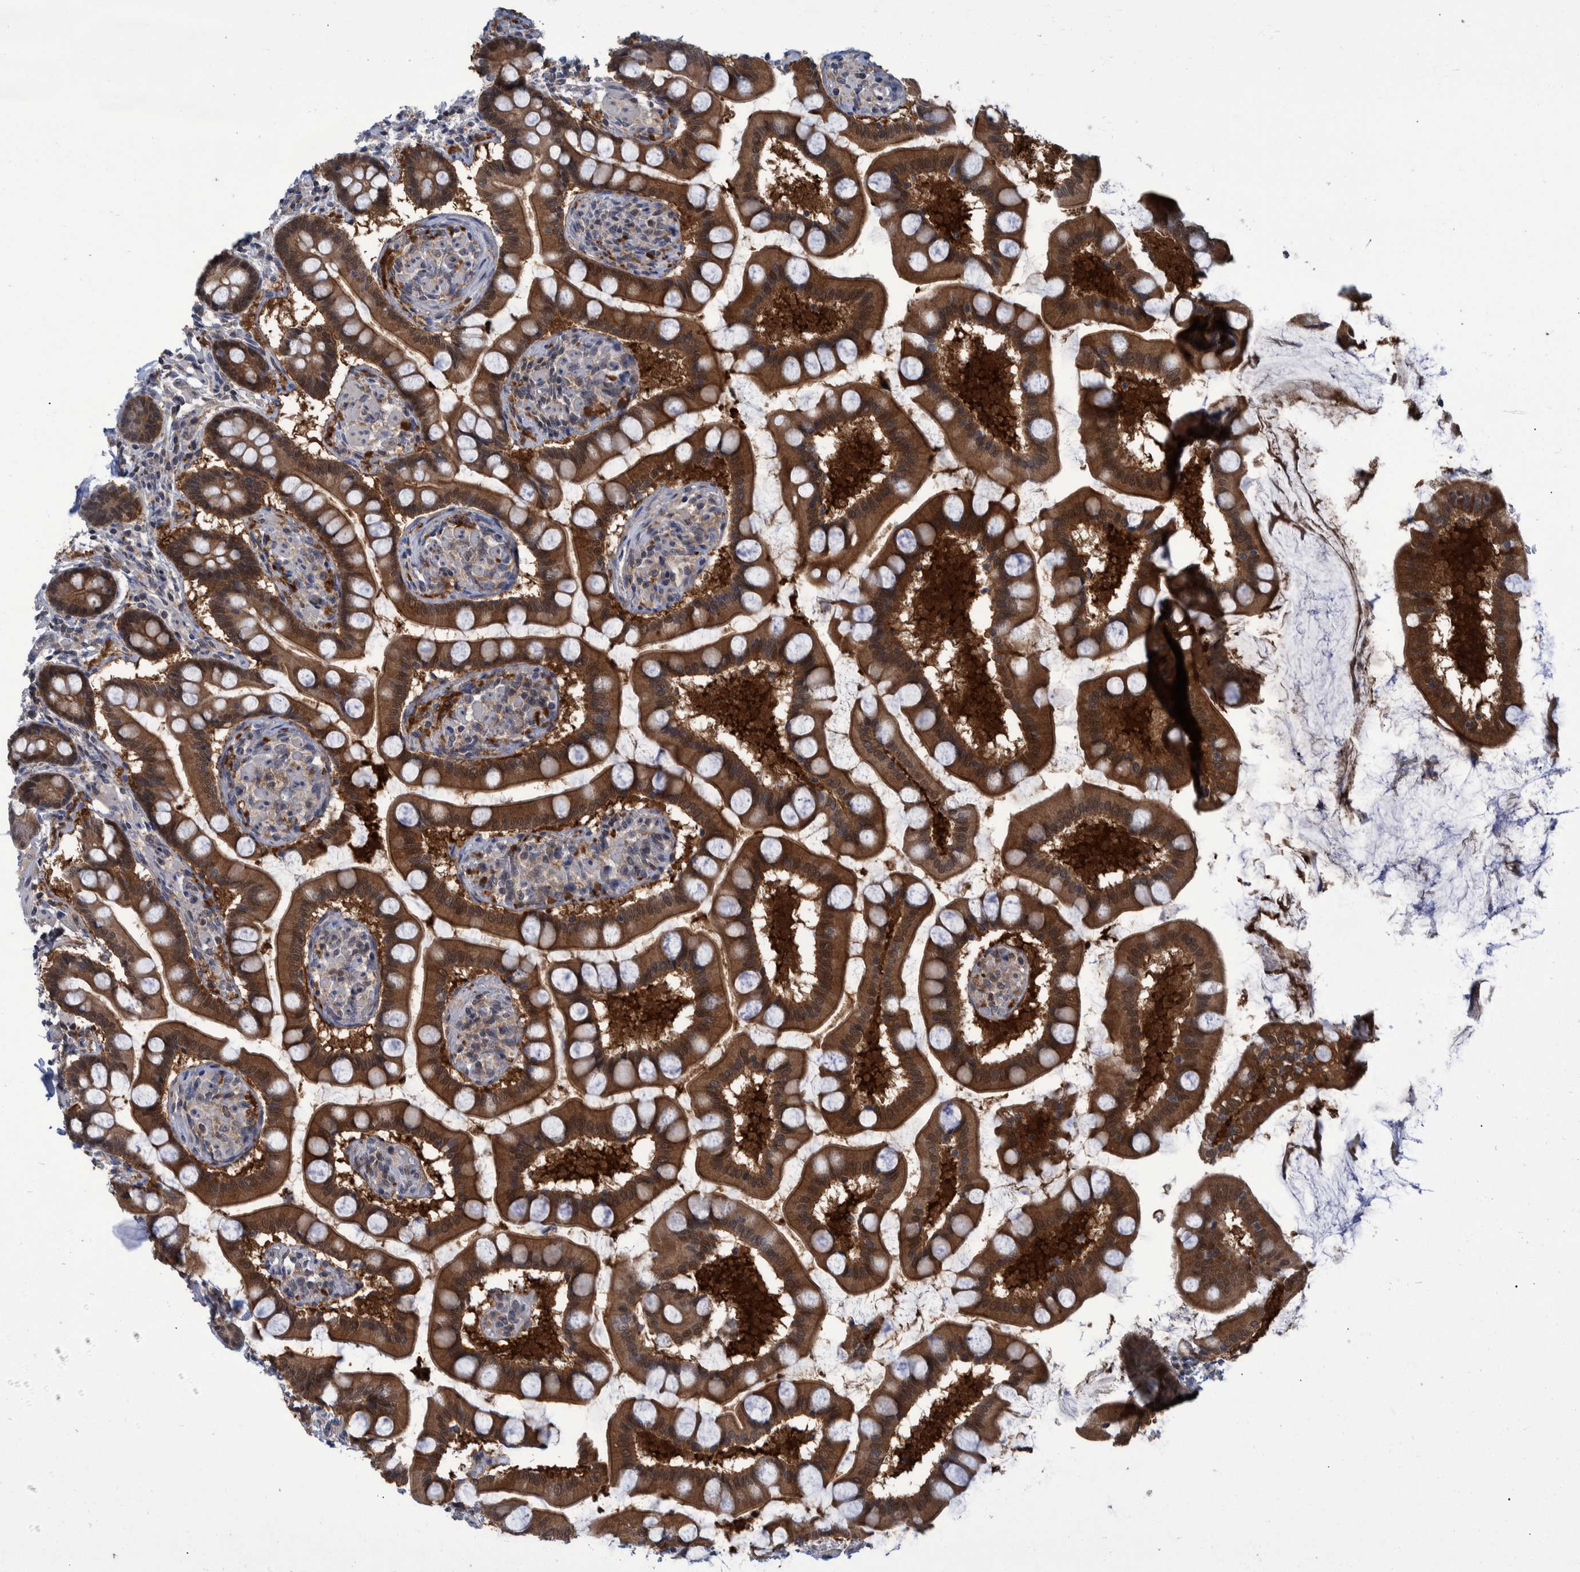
{"staining": {"intensity": "strong", "quantity": ">75%", "location": "cytoplasmic/membranous"}, "tissue": "small intestine", "cell_type": "Glandular cells", "image_type": "normal", "snomed": [{"axis": "morphology", "description": "Normal tissue, NOS"}, {"axis": "topography", "description": "Small intestine"}], "caption": "The histopathology image demonstrates staining of benign small intestine, revealing strong cytoplasmic/membranous protein expression (brown color) within glandular cells.", "gene": "PCYT2", "patient": {"sex": "male", "age": 41}}